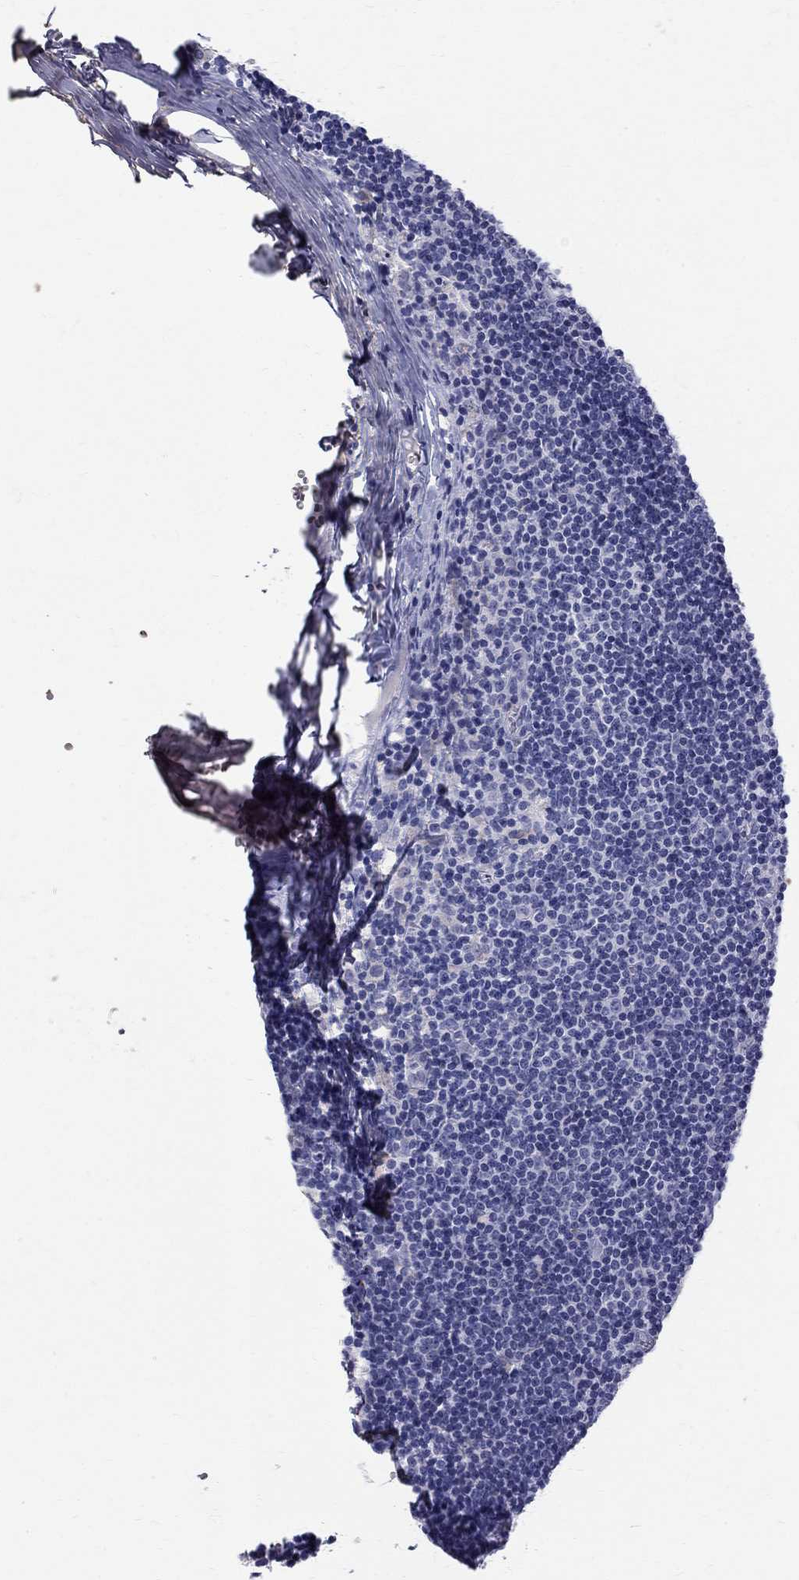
{"staining": {"intensity": "negative", "quantity": "none", "location": "none"}, "tissue": "lymph node", "cell_type": "Germinal center cells", "image_type": "normal", "snomed": [{"axis": "morphology", "description": "Normal tissue, NOS"}, {"axis": "topography", "description": "Lymph node"}], "caption": "Lymph node was stained to show a protein in brown. There is no significant expression in germinal center cells. (Immunohistochemistry, brightfield microscopy, high magnification).", "gene": "AGER", "patient": {"sex": "male", "age": 59}}